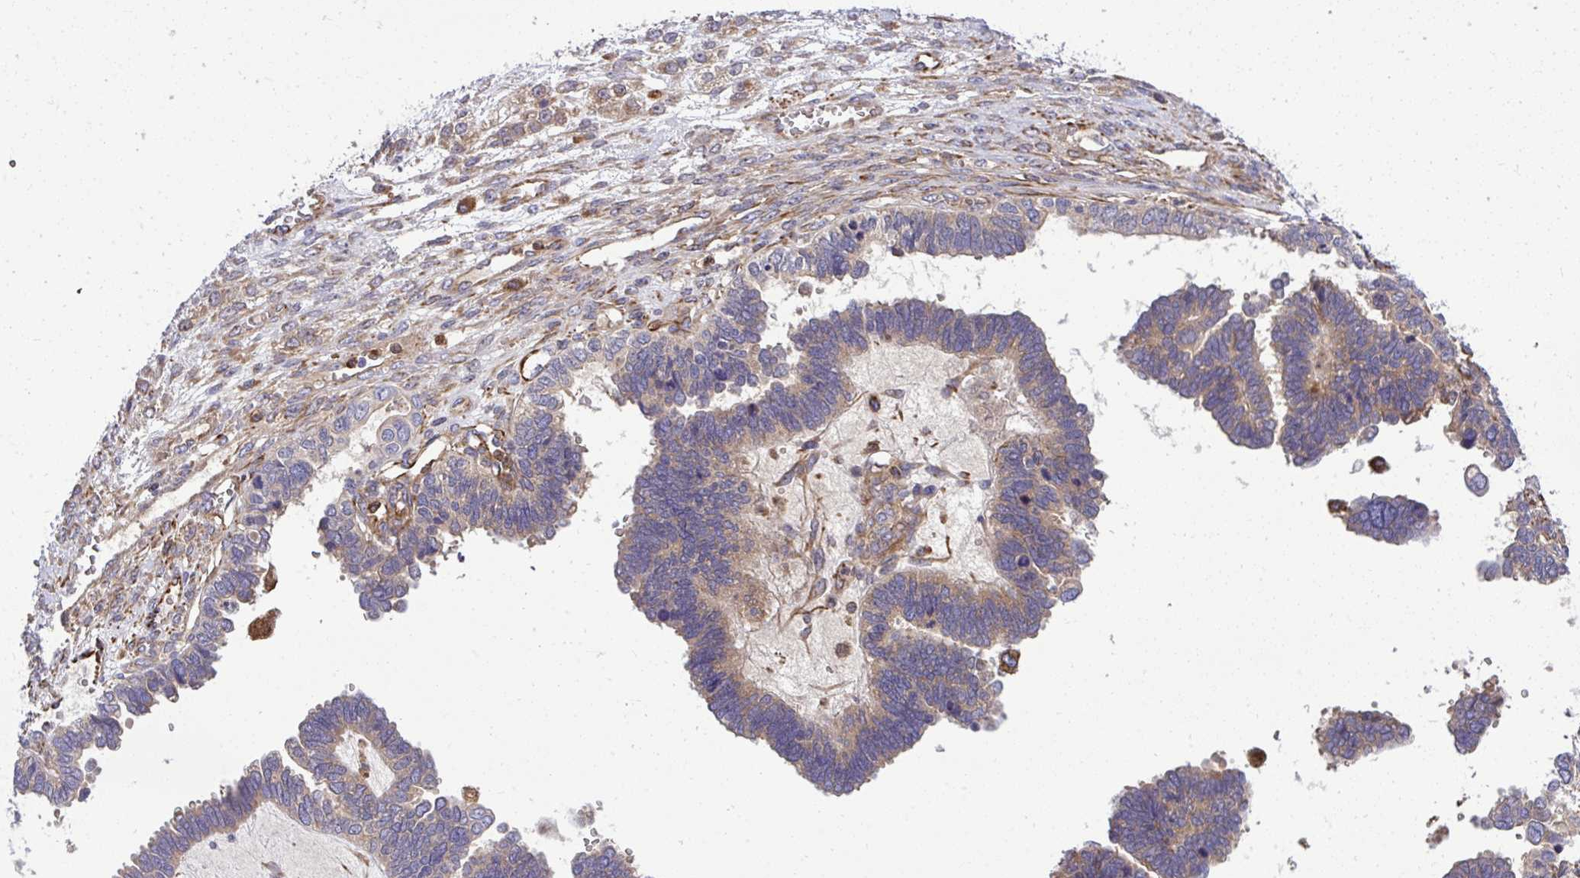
{"staining": {"intensity": "weak", "quantity": "25%-75%", "location": "cytoplasmic/membranous"}, "tissue": "ovarian cancer", "cell_type": "Tumor cells", "image_type": "cancer", "snomed": [{"axis": "morphology", "description": "Cystadenocarcinoma, serous, NOS"}, {"axis": "topography", "description": "Ovary"}], "caption": "Brown immunohistochemical staining in human ovarian cancer (serous cystadenocarcinoma) displays weak cytoplasmic/membranous expression in approximately 25%-75% of tumor cells.", "gene": "PAIP2", "patient": {"sex": "female", "age": 51}}